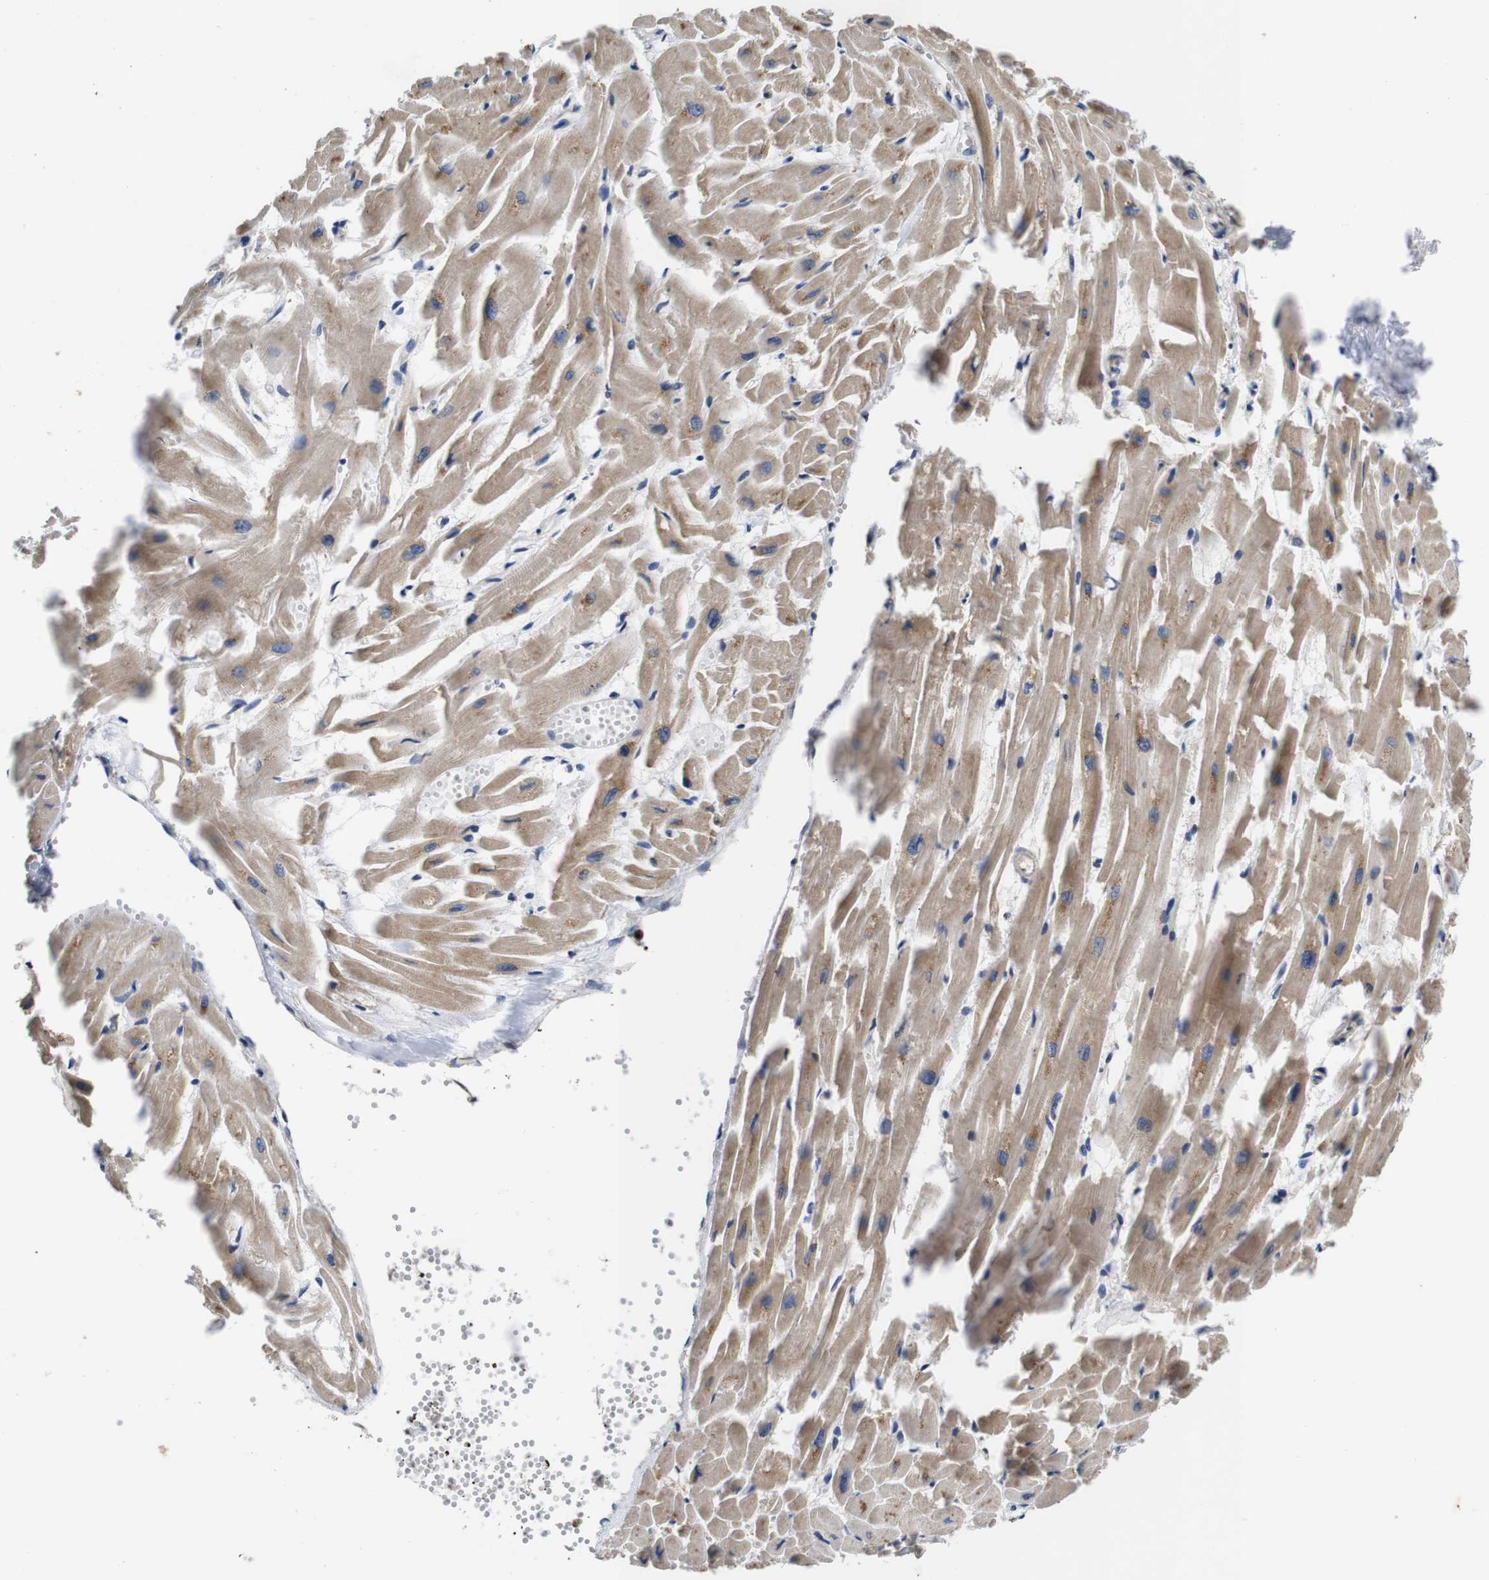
{"staining": {"intensity": "moderate", "quantity": ">75%", "location": "cytoplasmic/membranous"}, "tissue": "heart muscle", "cell_type": "Cardiomyocytes", "image_type": "normal", "snomed": [{"axis": "morphology", "description": "Normal tissue, NOS"}, {"axis": "topography", "description": "Heart"}], "caption": "Heart muscle stained for a protein reveals moderate cytoplasmic/membranous positivity in cardiomyocytes. Using DAB (brown) and hematoxylin (blue) stains, captured at high magnification using brightfield microscopy.", "gene": "MARCHF7", "patient": {"sex": "female", "age": 19}}